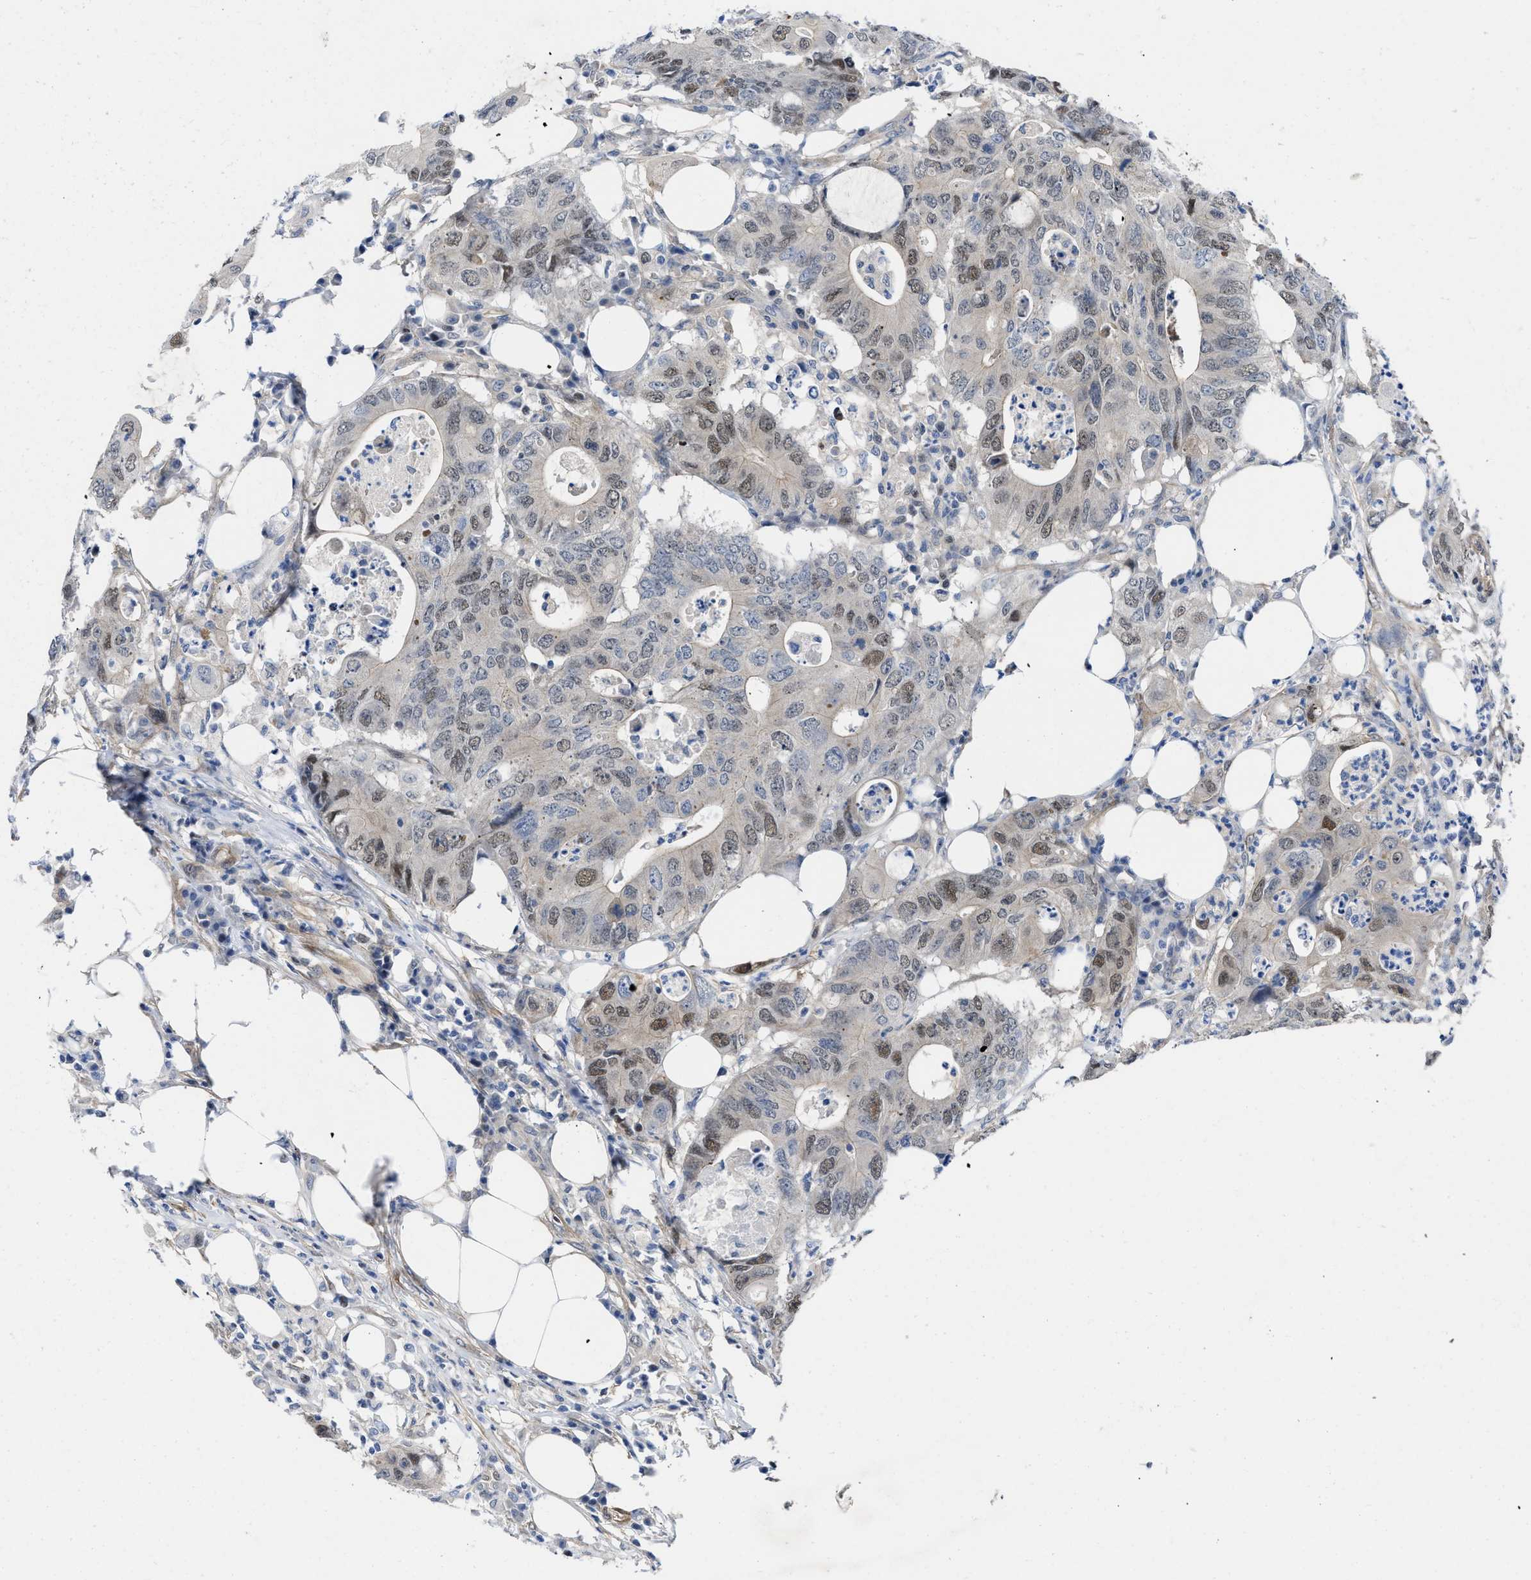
{"staining": {"intensity": "moderate", "quantity": "<25%", "location": "nuclear"}, "tissue": "colorectal cancer", "cell_type": "Tumor cells", "image_type": "cancer", "snomed": [{"axis": "morphology", "description": "Adenocarcinoma, NOS"}, {"axis": "topography", "description": "Colon"}], "caption": "Moderate nuclear positivity for a protein is seen in approximately <25% of tumor cells of colorectal adenocarcinoma using IHC.", "gene": "PDLIM5", "patient": {"sex": "male", "age": 71}}